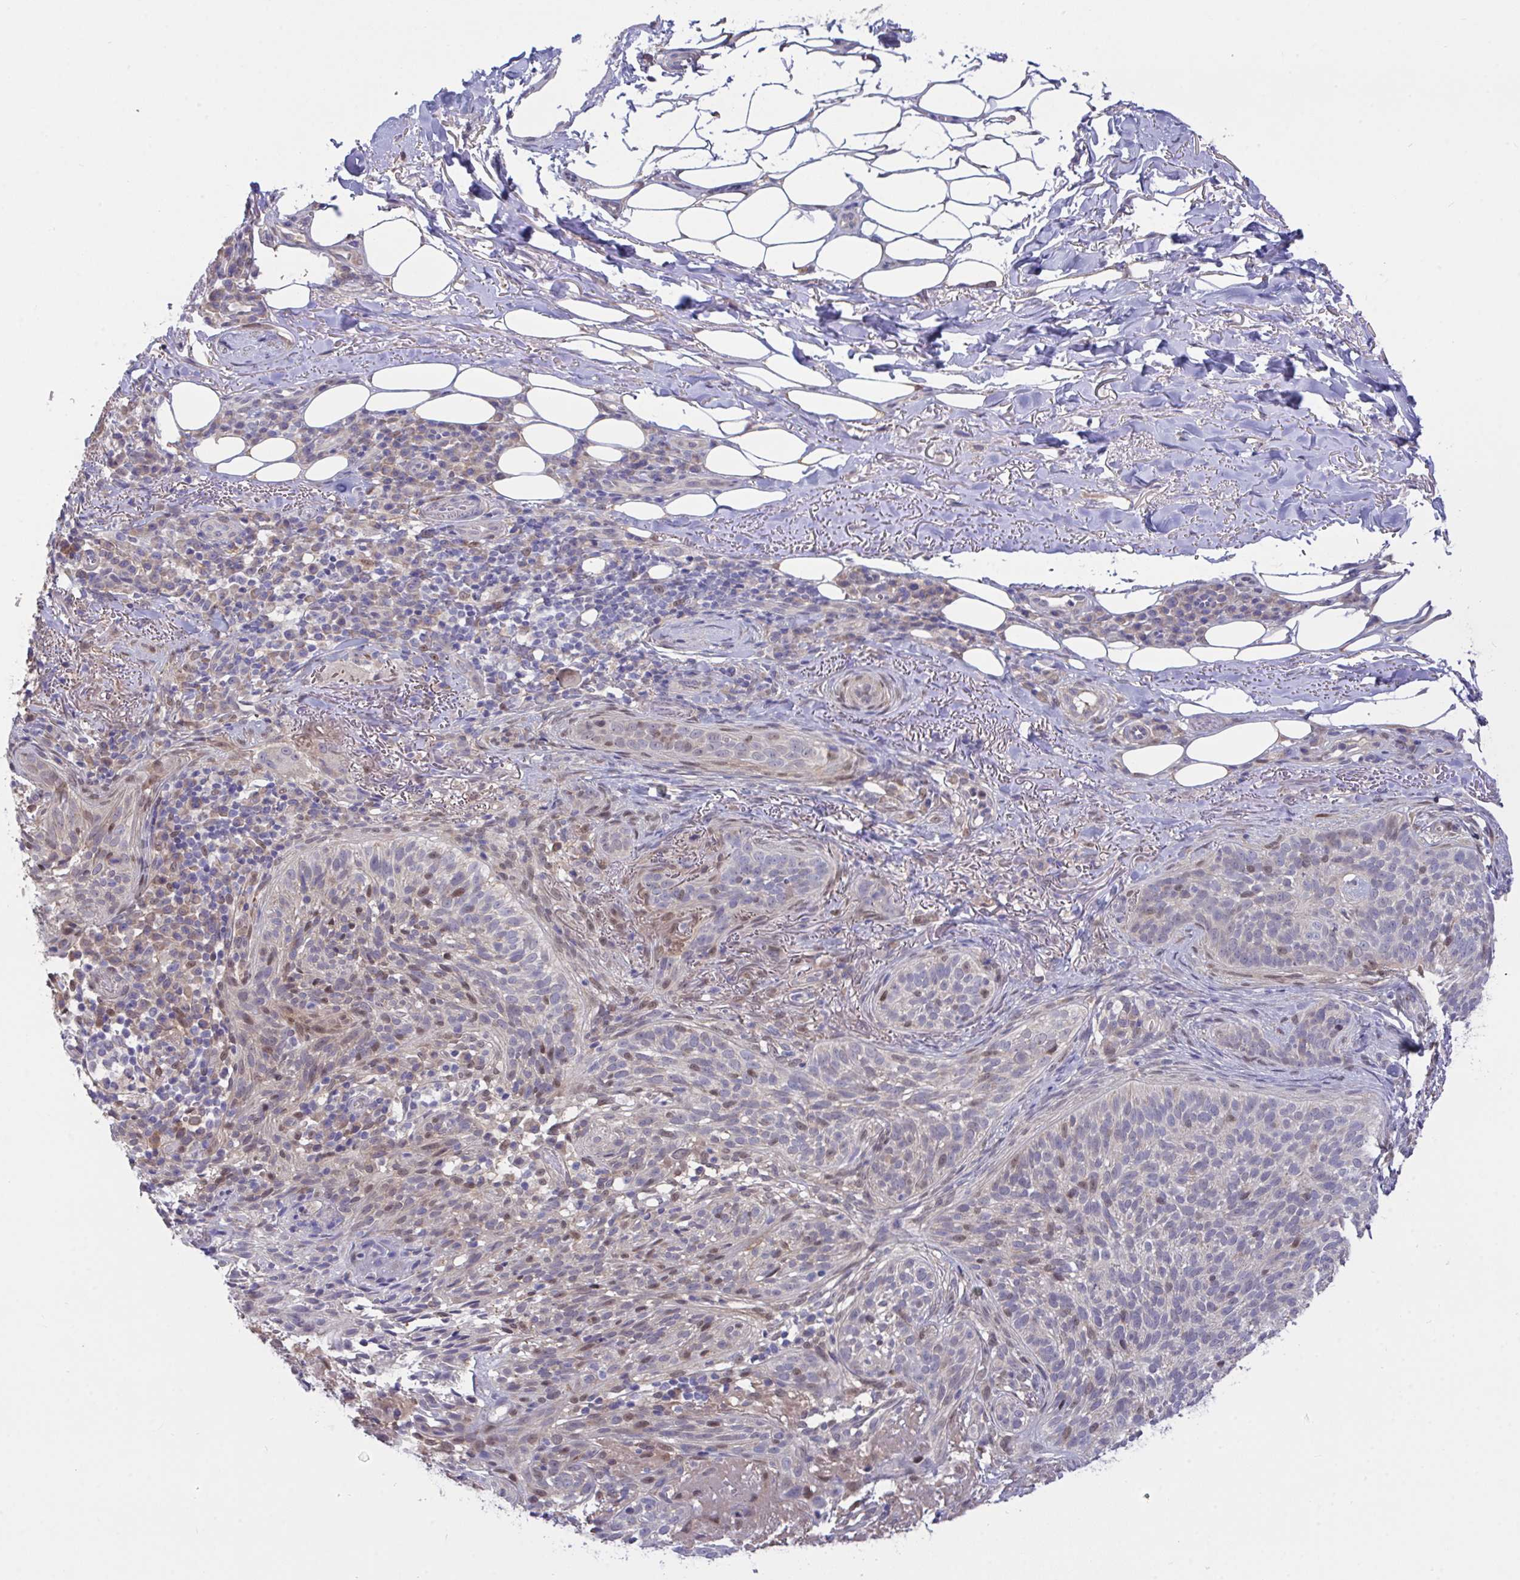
{"staining": {"intensity": "negative", "quantity": "none", "location": "none"}, "tissue": "skin cancer", "cell_type": "Tumor cells", "image_type": "cancer", "snomed": [{"axis": "morphology", "description": "Basal cell carcinoma"}, {"axis": "topography", "description": "Skin"}, {"axis": "topography", "description": "Skin of head"}], "caption": "Tumor cells show no significant protein positivity in basal cell carcinoma (skin). (DAB (3,3'-diaminobenzidine) immunohistochemistry visualized using brightfield microscopy, high magnification).", "gene": "L3HYPDH", "patient": {"sex": "male", "age": 62}}